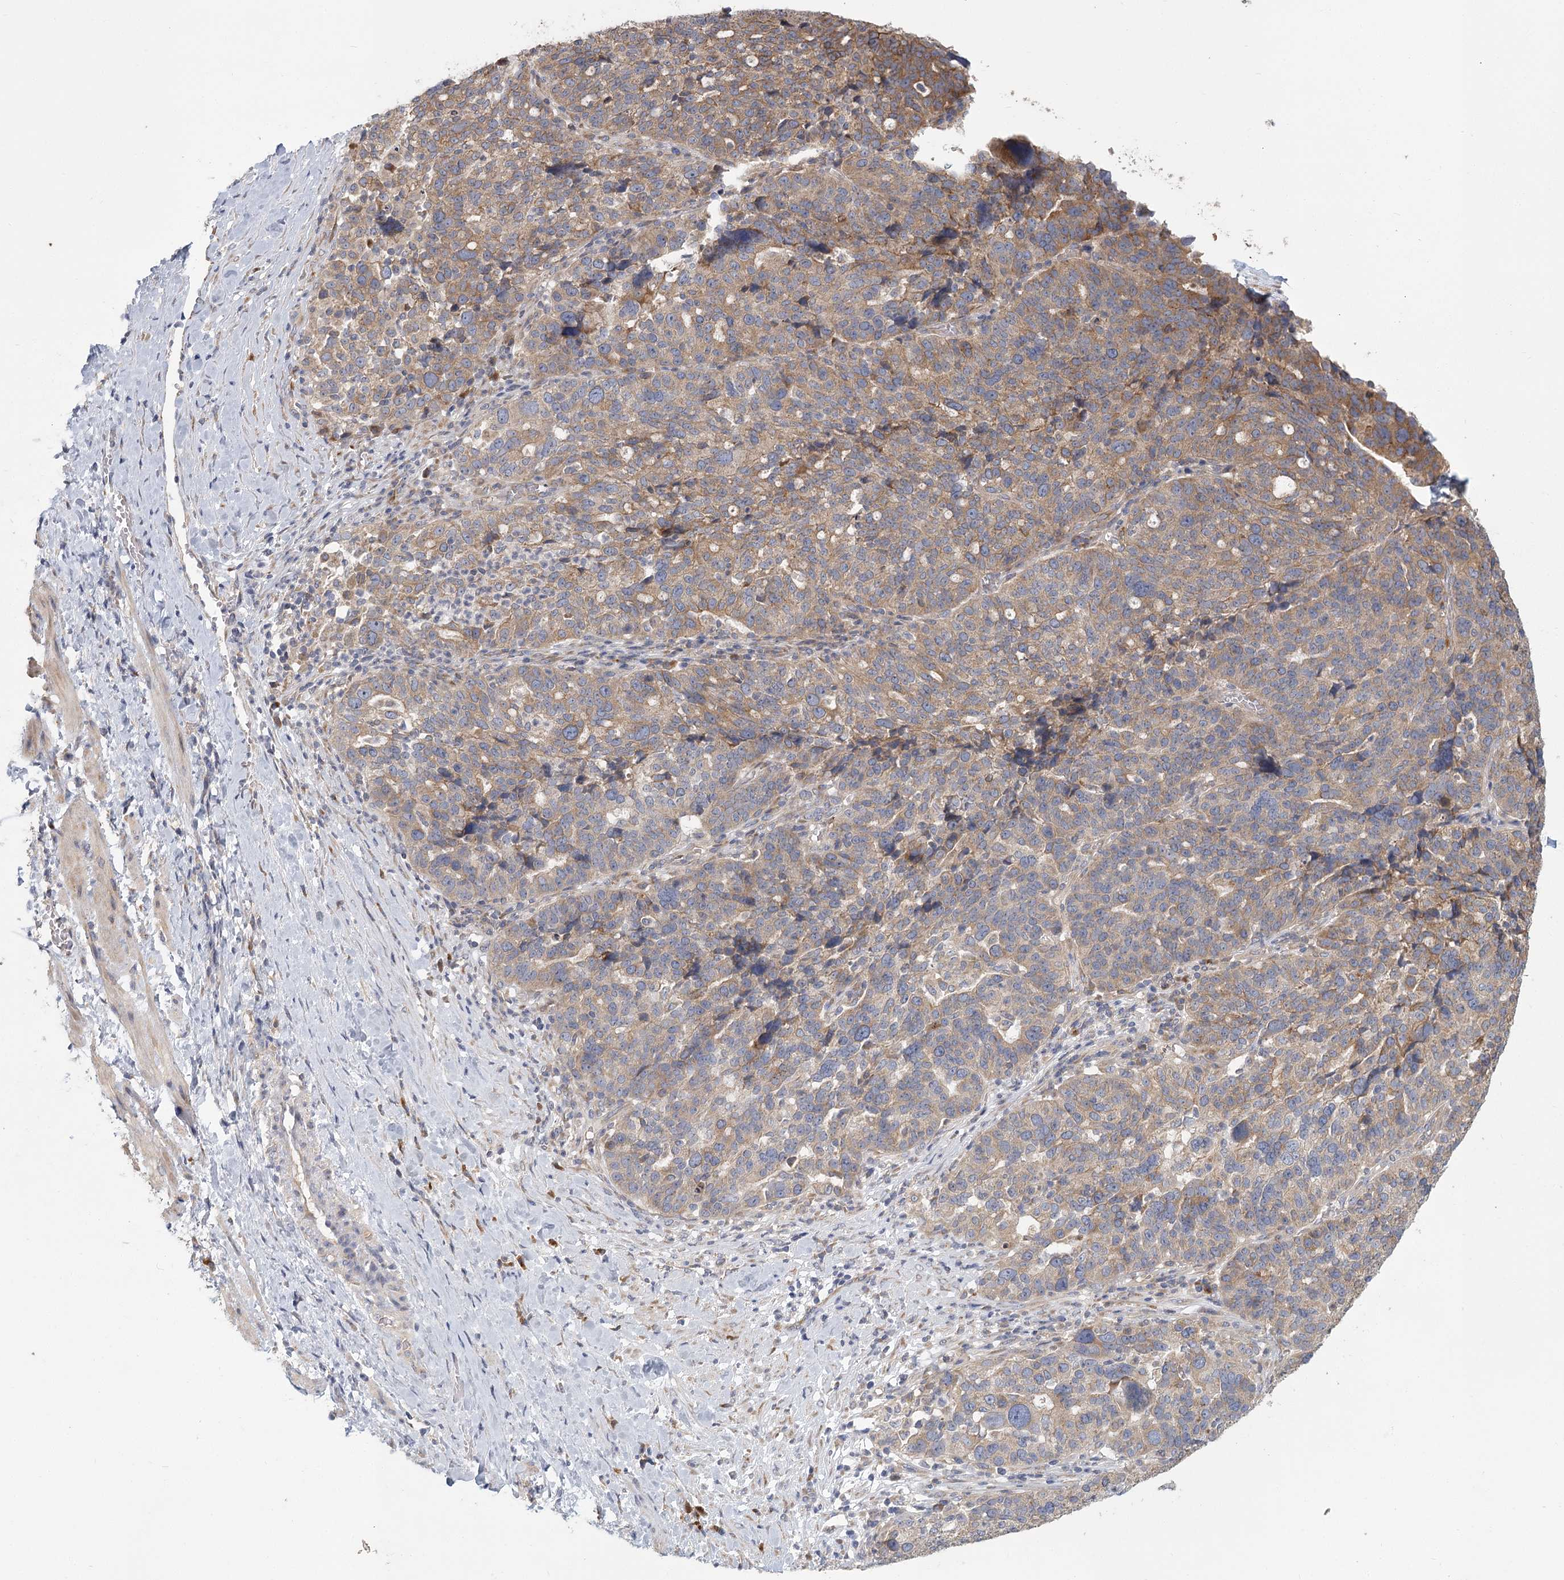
{"staining": {"intensity": "moderate", "quantity": "<25%", "location": "cytoplasmic/membranous"}, "tissue": "ovarian cancer", "cell_type": "Tumor cells", "image_type": "cancer", "snomed": [{"axis": "morphology", "description": "Cystadenocarcinoma, serous, NOS"}, {"axis": "topography", "description": "Ovary"}], "caption": "Protein staining reveals moderate cytoplasmic/membranous positivity in about <25% of tumor cells in ovarian cancer.", "gene": "CNTLN", "patient": {"sex": "female", "age": 59}}